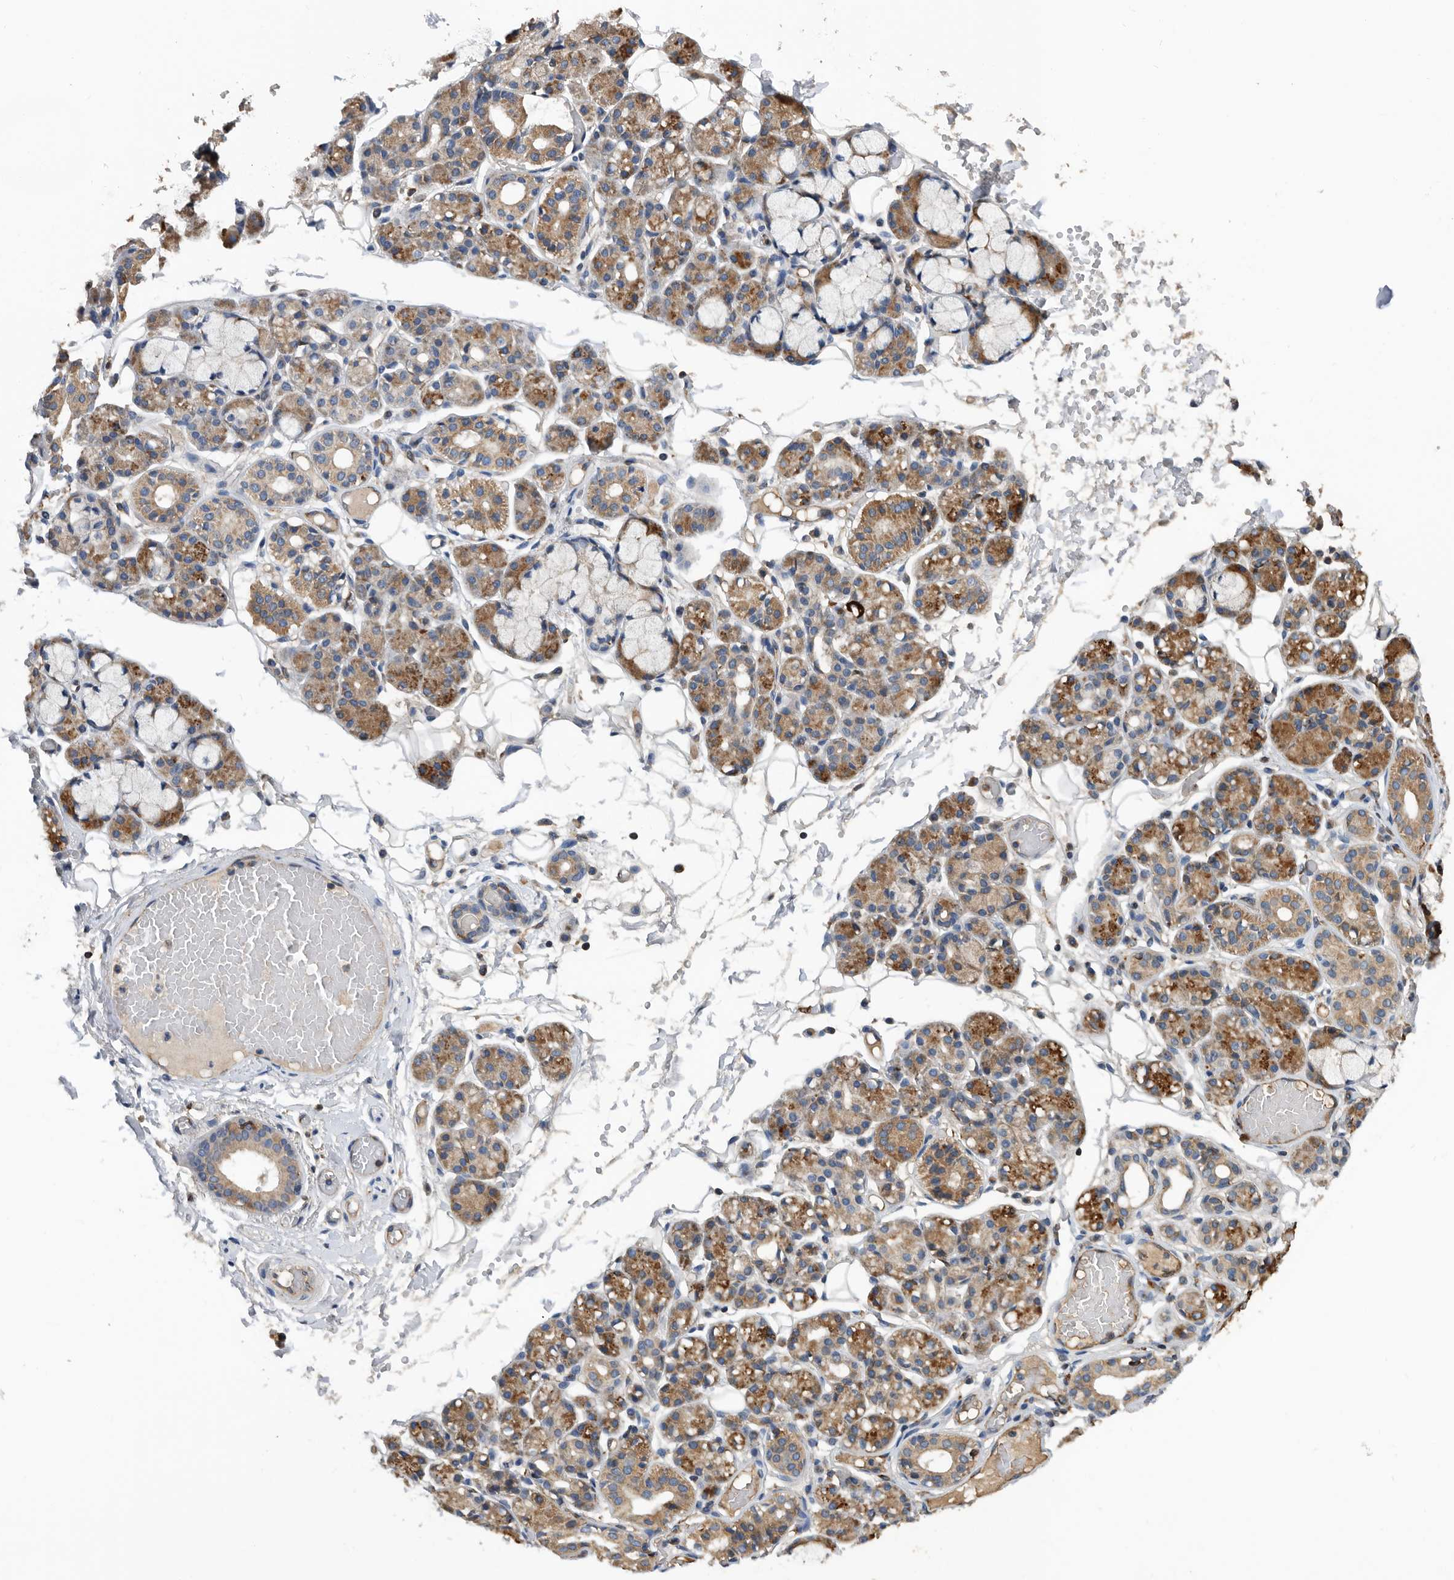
{"staining": {"intensity": "moderate", "quantity": "25%-75%", "location": "cytoplasmic/membranous"}, "tissue": "salivary gland", "cell_type": "Glandular cells", "image_type": "normal", "snomed": [{"axis": "morphology", "description": "Normal tissue, NOS"}, {"axis": "topography", "description": "Salivary gland"}], "caption": "Immunohistochemical staining of normal salivary gland demonstrates moderate cytoplasmic/membranous protein staining in about 25%-75% of glandular cells.", "gene": "ATAD2", "patient": {"sex": "male", "age": 63}}